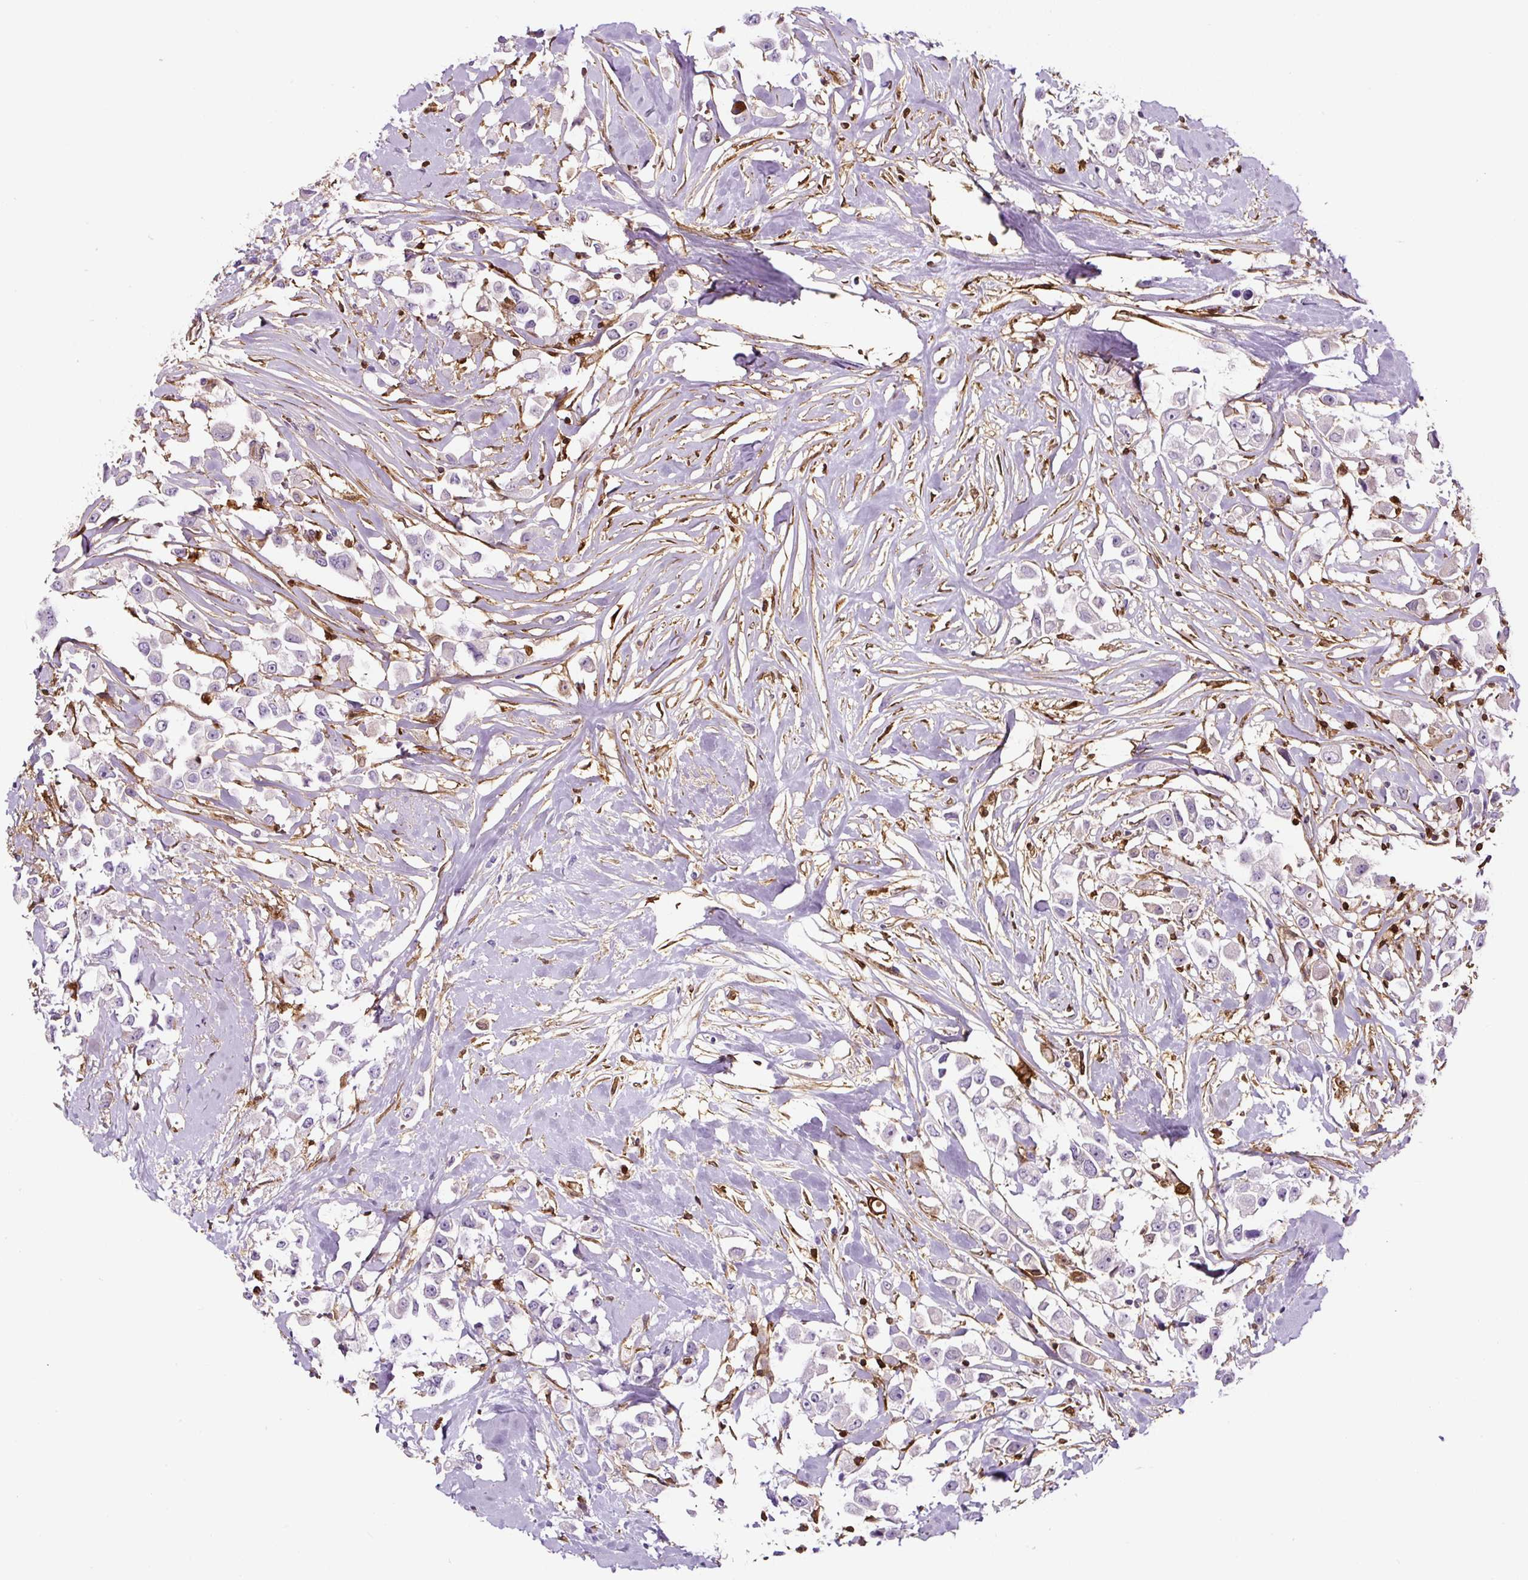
{"staining": {"intensity": "negative", "quantity": "none", "location": "none"}, "tissue": "breast cancer", "cell_type": "Tumor cells", "image_type": "cancer", "snomed": [{"axis": "morphology", "description": "Duct carcinoma"}, {"axis": "topography", "description": "Breast"}], "caption": "Human breast cancer stained for a protein using immunohistochemistry (IHC) reveals no expression in tumor cells.", "gene": "ANXA1", "patient": {"sex": "female", "age": 61}}